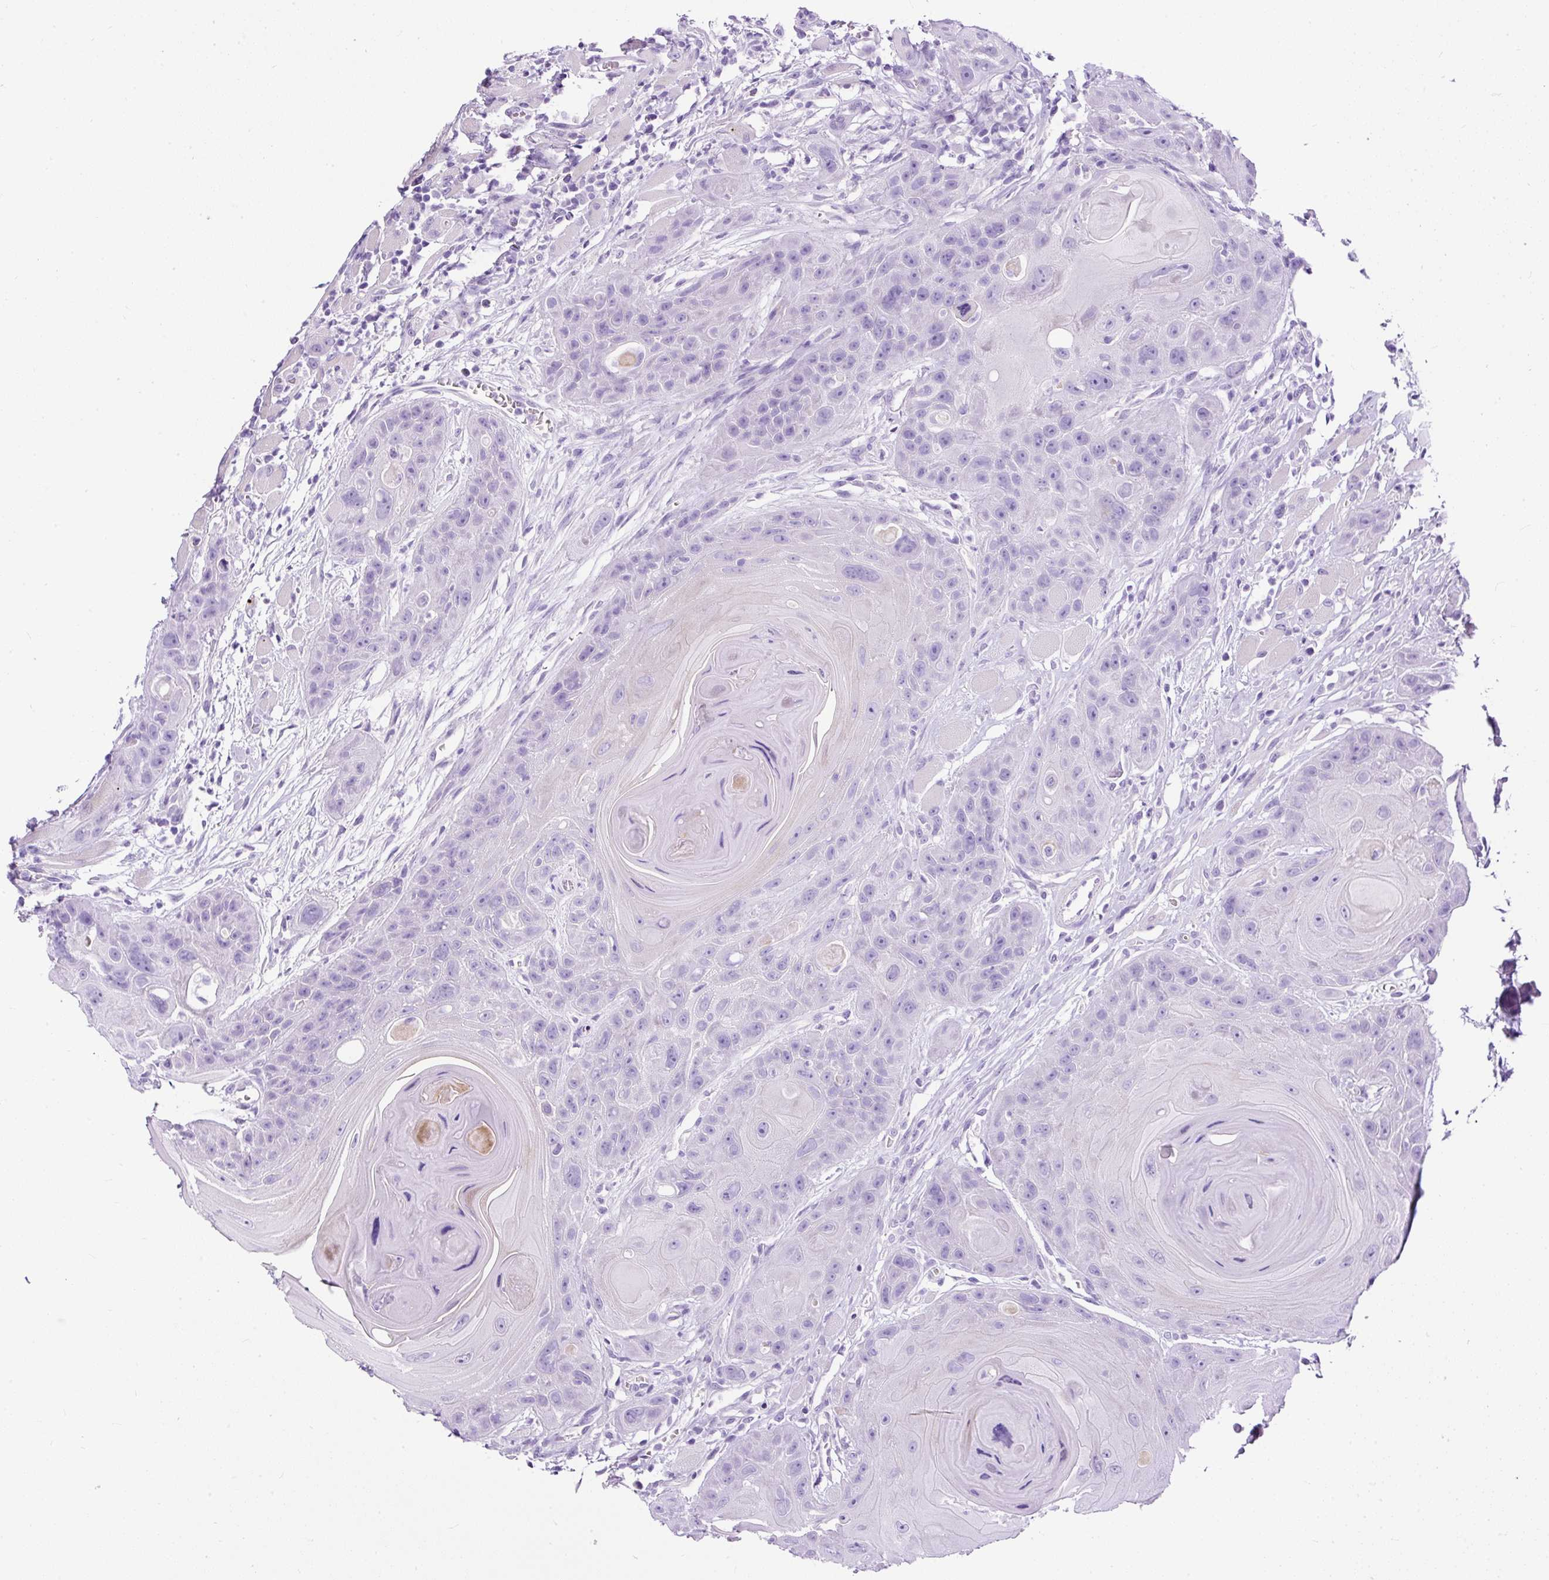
{"staining": {"intensity": "negative", "quantity": "none", "location": "none"}, "tissue": "head and neck cancer", "cell_type": "Tumor cells", "image_type": "cancer", "snomed": [{"axis": "morphology", "description": "Squamous cell carcinoma, NOS"}, {"axis": "topography", "description": "Head-Neck"}], "caption": "Tumor cells show no significant expression in squamous cell carcinoma (head and neck).", "gene": "STOX2", "patient": {"sex": "female", "age": 59}}